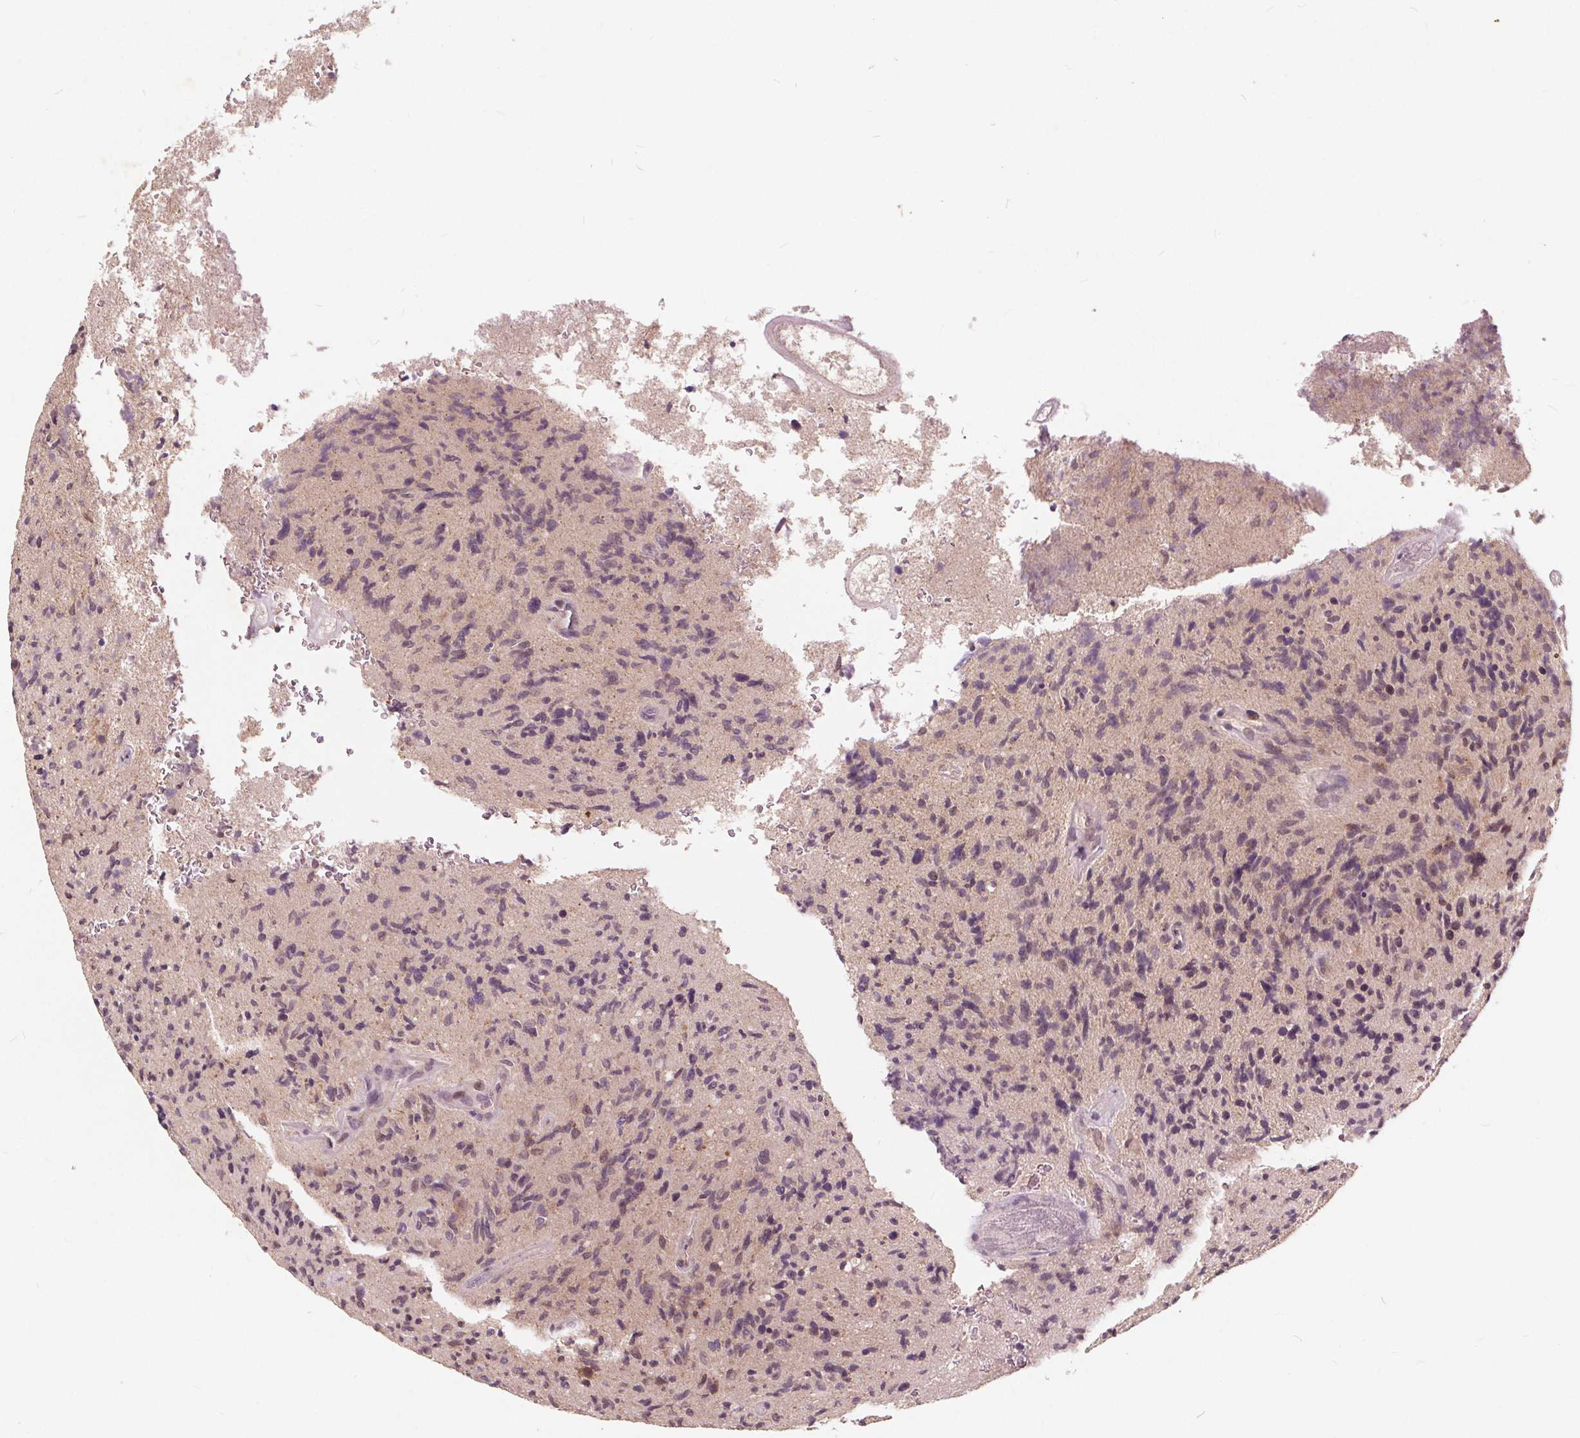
{"staining": {"intensity": "negative", "quantity": "none", "location": "none"}, "tissue": "glioma", "cell_type": "Tumor cells", "image_type": "cancer", "snomed": [{"axis": "morphology", "description": "Glioma, malignant, High grade"}, {"axis": "topography", "description": "Brain"}], "caption": "High magnification brightfield microscopy of glioma stained with DAB (brown) and counterstained with hematoxylin (blue): tumor cells show no significant expression.", "gene": "CSNK1G2", "patient": {"sex": "male", "age": 54}}